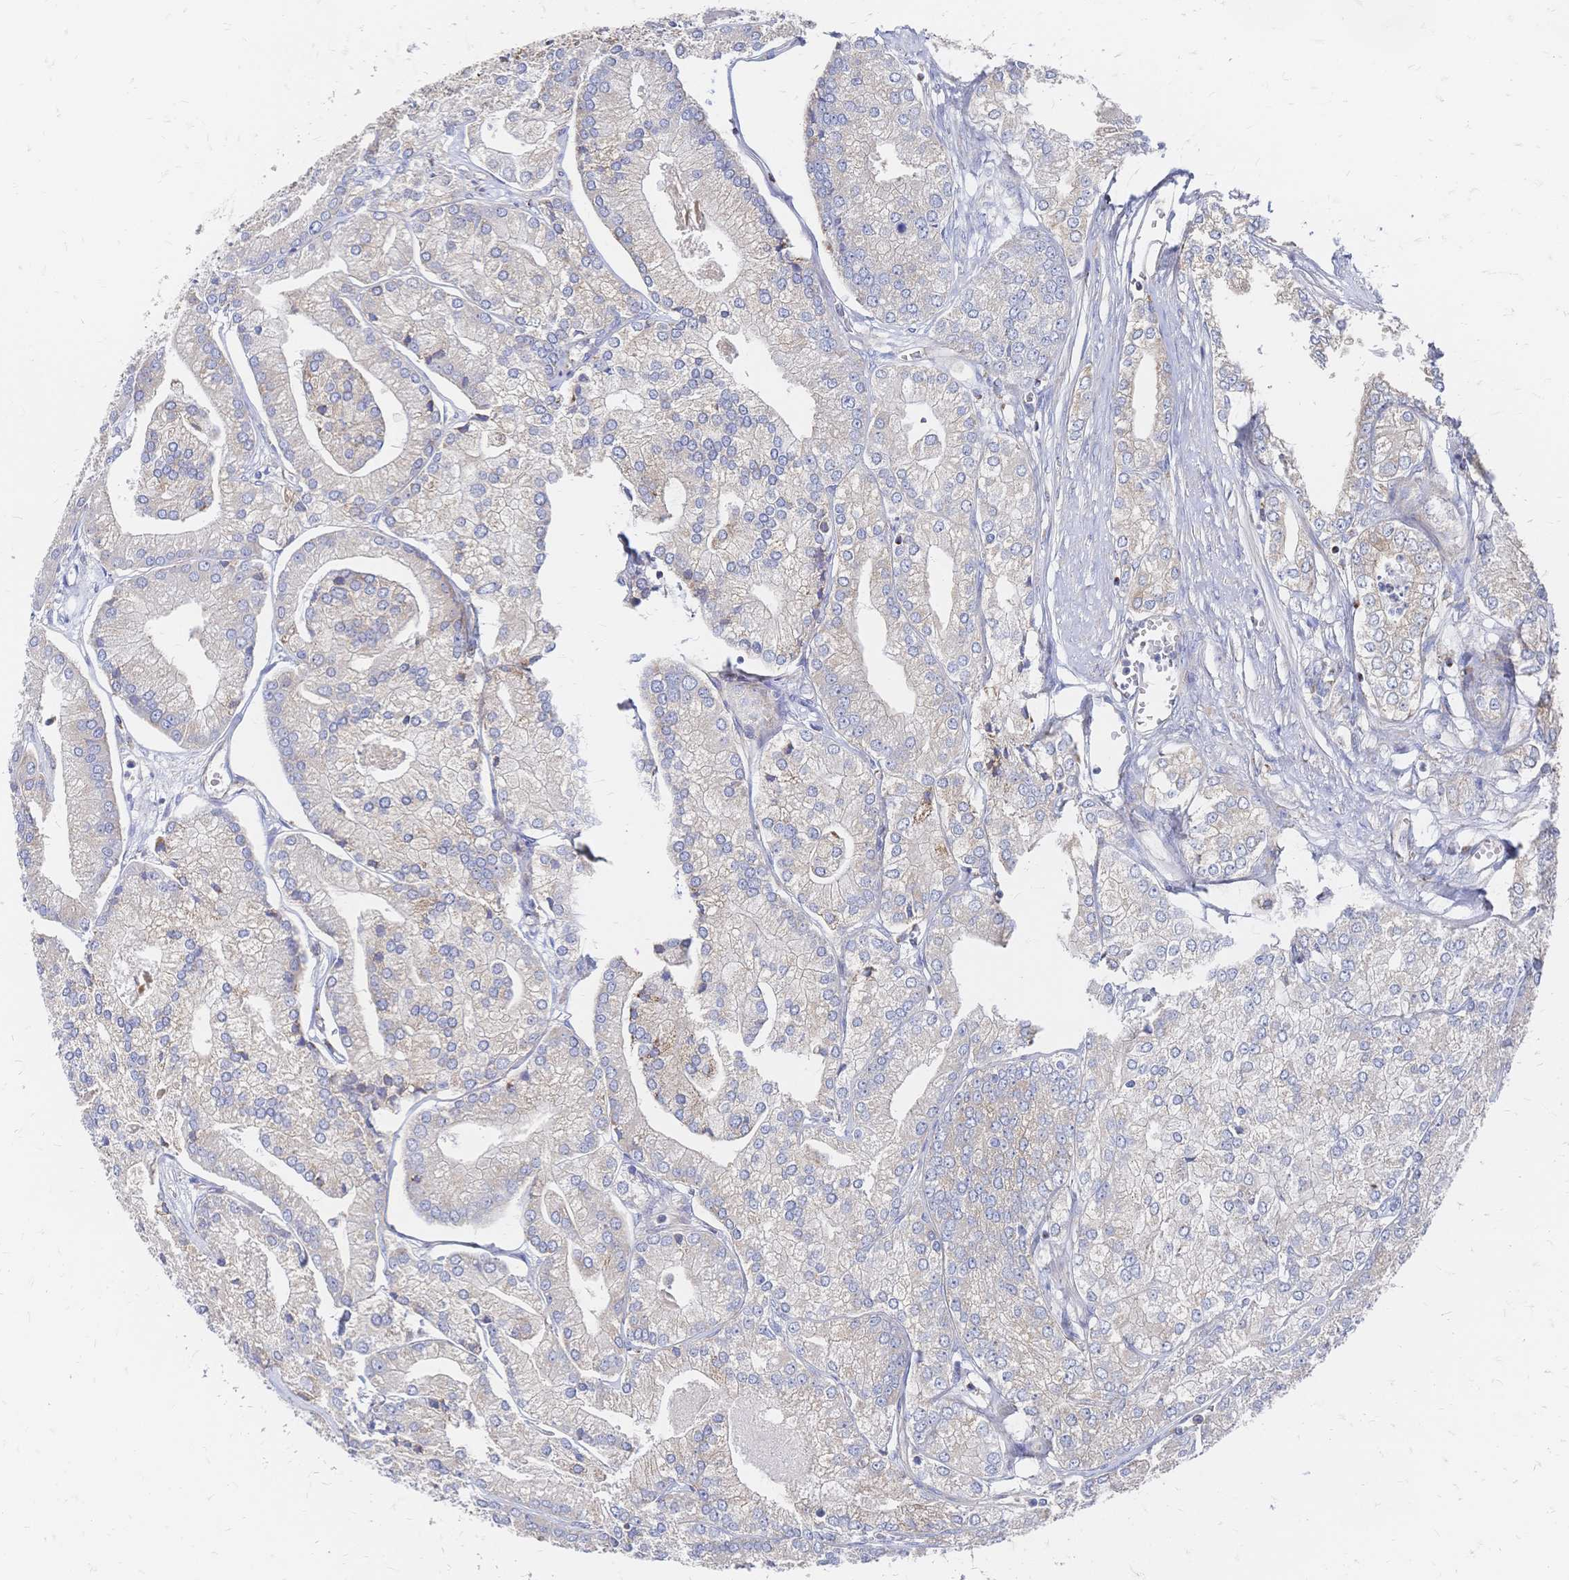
{"staining": {"intensity": "weak", "quantity": "25%-75%", "location": "cytoplasmic/membranous"}, "tissue": "prostate cancer", "cell_type": "Tumor cells", "image_type": "cancer", "snomed": [{"axis": "morphology", "description": "Adenocarcinoma, High grade"}, {"axis": "topography", "description": "Prostate"}], "caption": "Adenocarcinoma (high-grade) (prostate) tissue demonstrates weak cytoplasmic/membranous expression in approximately 25%-75% of tumor cells (DAB IHC, brown staining for protein, blue staining for nuclei).", "gene": "SORBS1", "patient": {"sex": "male", "age": 61}}